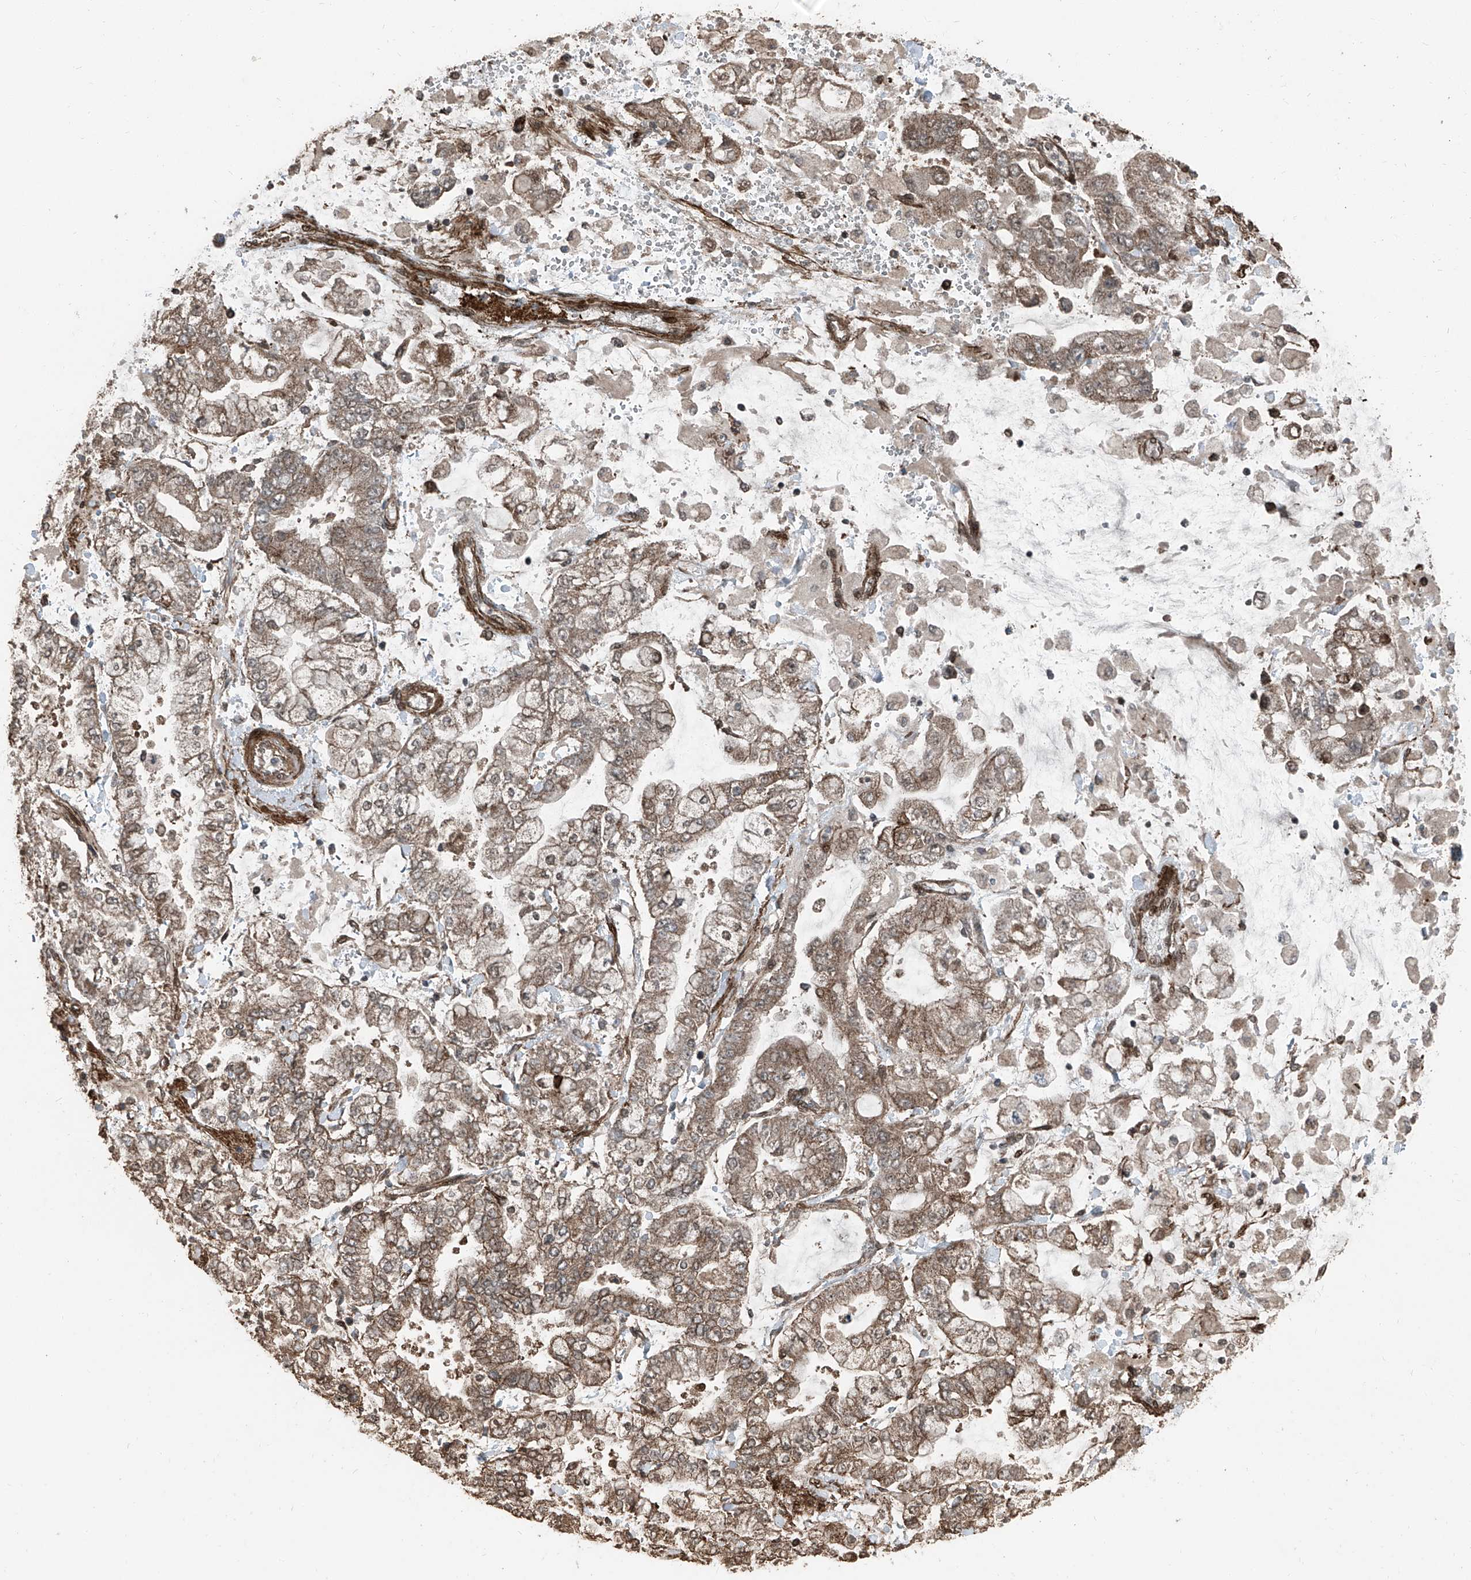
{"staining": {"intensity": "moderate", "quantity": ">75%", "location": "cytoplasmic/membranous"}, "tissue": "stomach cancer", "cell_type": "Tumor cells", "image_type": "cancer", "snomed": [{"axis": "morphology", "description": "Normal tissue, NOS"}, {"axis": "morphology", "description": "Adenocarcinoma, NOS"}, {"axis": "topography", "description": "Stomach, upper"}, {"axis": "topography", "description": "Stomach"}], "caption": "A photomicrograph of stomach cancer (adenocarcinoma) stained for a protein displays moderate cytoplasmic/membranous brown staining in tumor cells.", "gene": "ZNF570", "patient": {"sex": "male", "age": 76}}